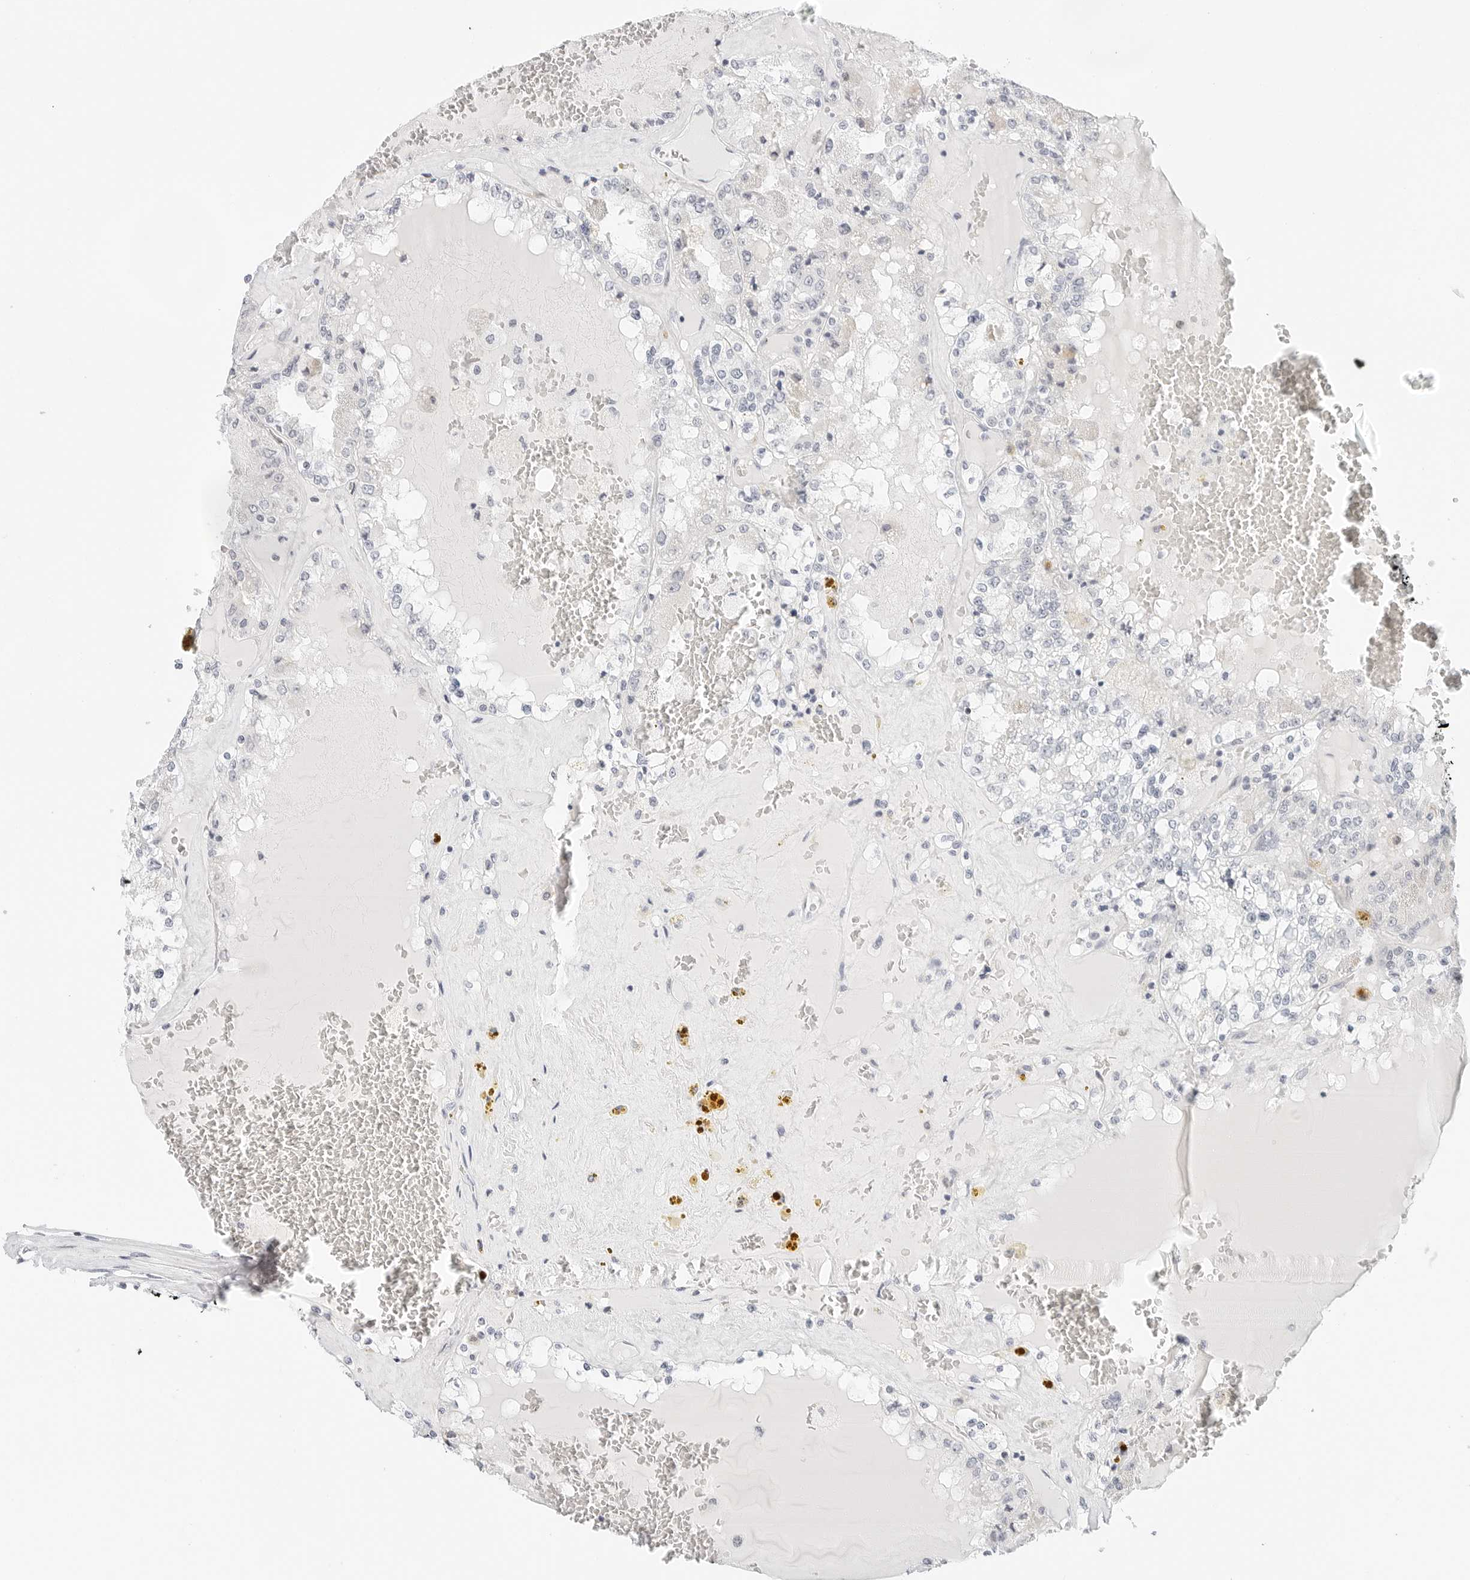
{"staining": {"intensity": "negative", "quantity": "none", "location": "none"}, "tissue": "renal cancer", "cell_type": "Tumor cells", "image_type": "cancer", "snomed": [{"axis": "morphology", "description": "Adenocarcinoma, NOS"}, {"axis": "topography", "description": "Kidney"}], "caption": "IHC of renal cancer (adenocarcinoma) reveals no positivity in tumor cells.", "gene": "PARP10", "patient": {"sex": "female", "age": 56}}